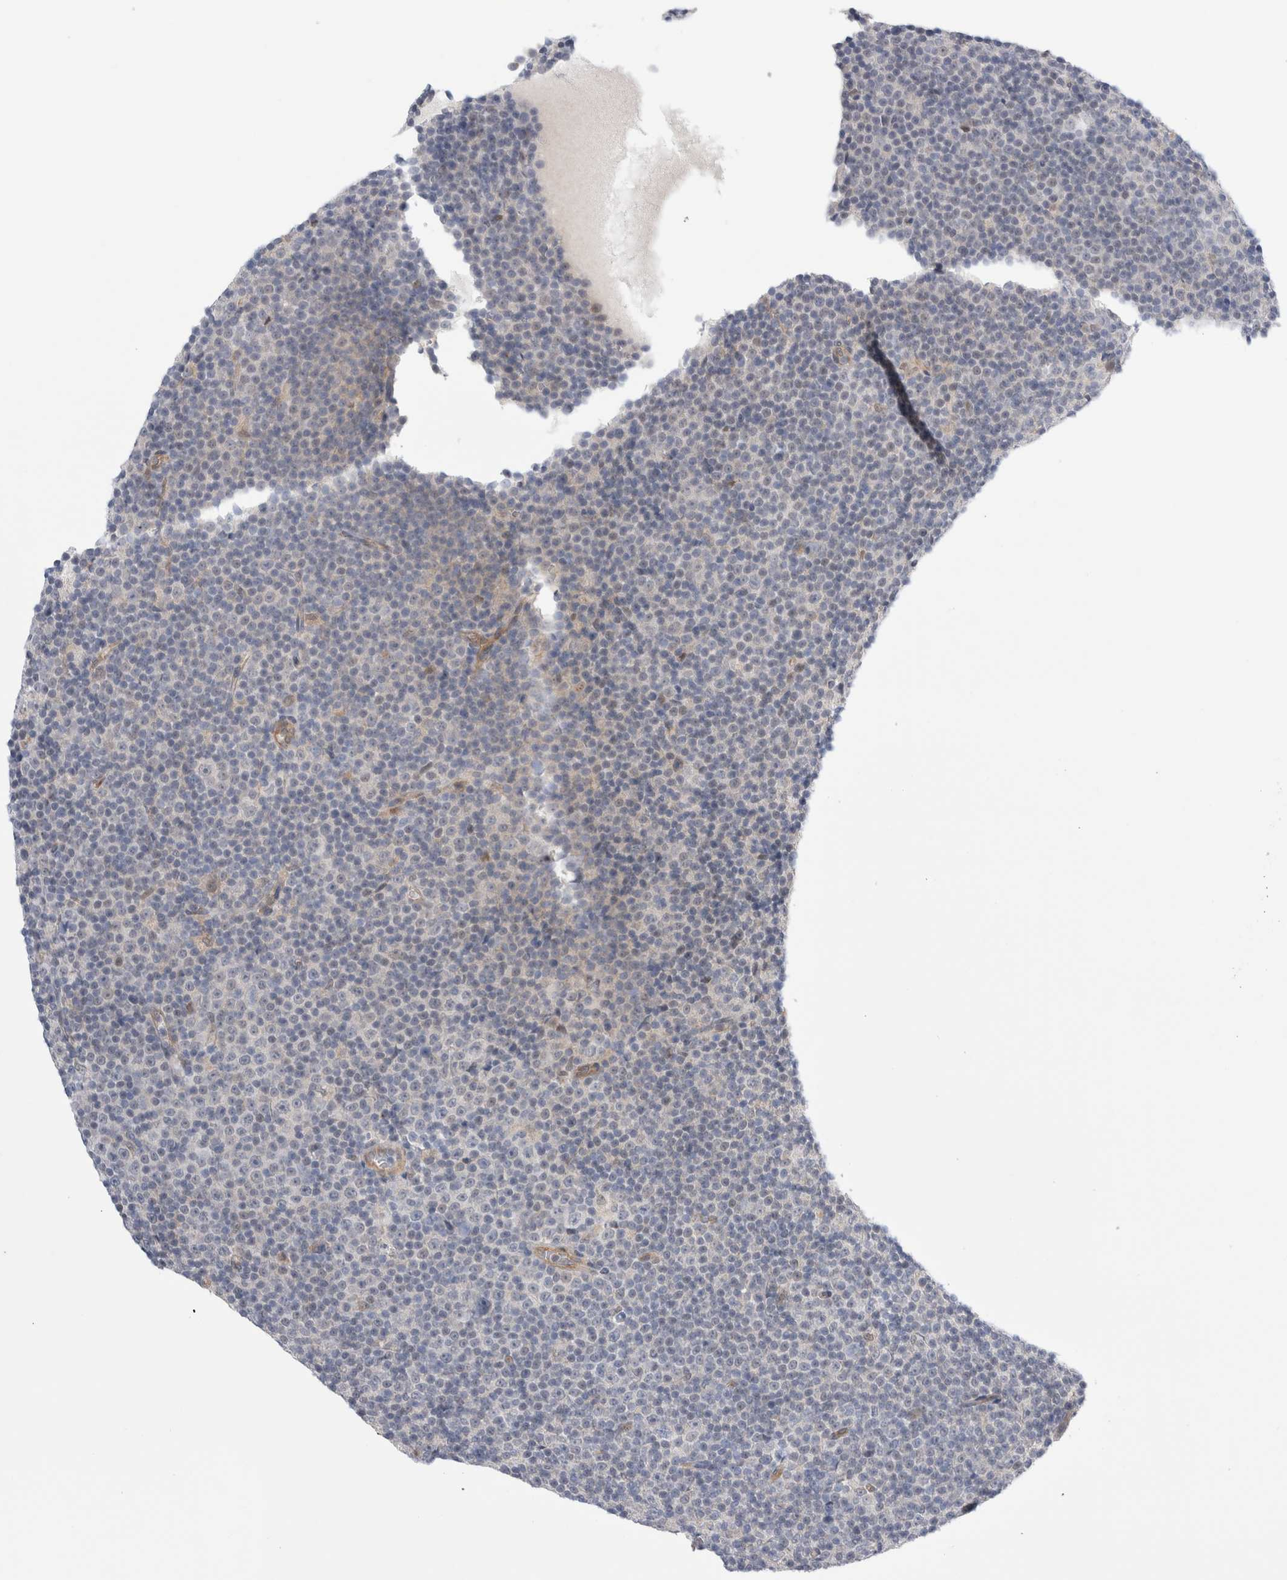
{"staining": {"intensity": "negative", "quantity": "none", "location": "none"}, "tissue": "lymphoma", "cell_type": "Tumor cells", "image_type": "cancer", "snomed": [{"axis": "morphology", "description": "Malignant lymphoma, non-Hodgkin's type, Low grade"}, {"axis": "topography", "description": "Lymph node"}], "caption": "Protein analysis of lymphoma shows no significant expression in tumor cells. The staining is performed using DAB (3,3'-diaminobenzidine) brown chromogen with nuclei counter-stained in using hematoxylin.", "gene": "TAFA5", "patient": {"sex": "female", "age": 67}}